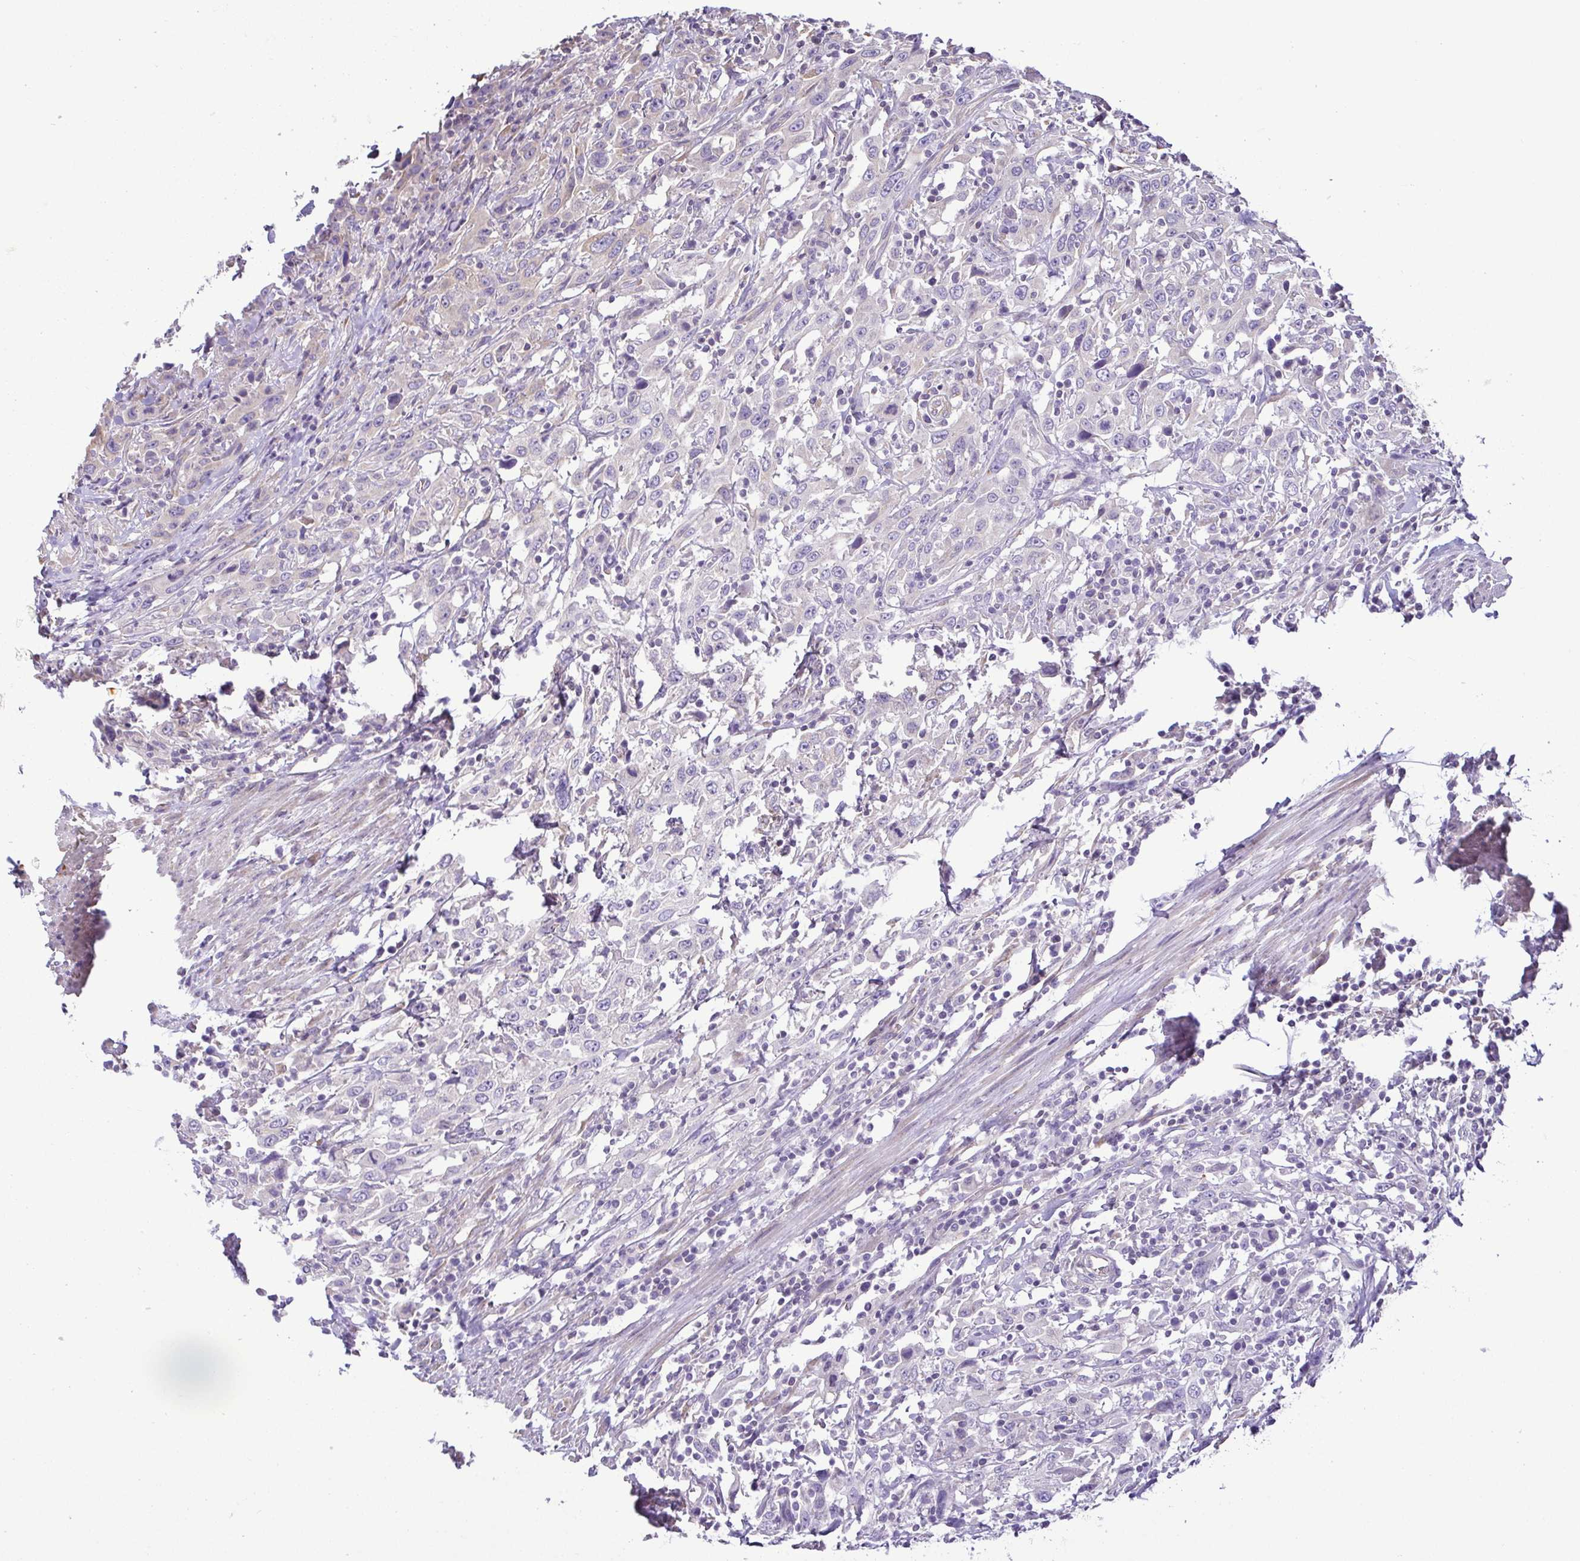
{"staining": {"intensity": "negative", "quantity": "none", "location": "none"}, "tissue": "urothelial cancer", "cell_type": "Tumor cells", "image_type": "cancer", "snomed": [{"axis": "morphology", "description": "Urothelial carcinoma, High grade"}, {"axis": "topography", "description": "Urinary bladder"}], "caption": "IHC photomicrograph of neoplastic tissue: human urothelial cancer stained with DAB shows no significant protein positivity in tumor cells. (DAB IHC, high magnification).", "gene": "MYL10", "patient": {"sex": "male", "age": 61}}